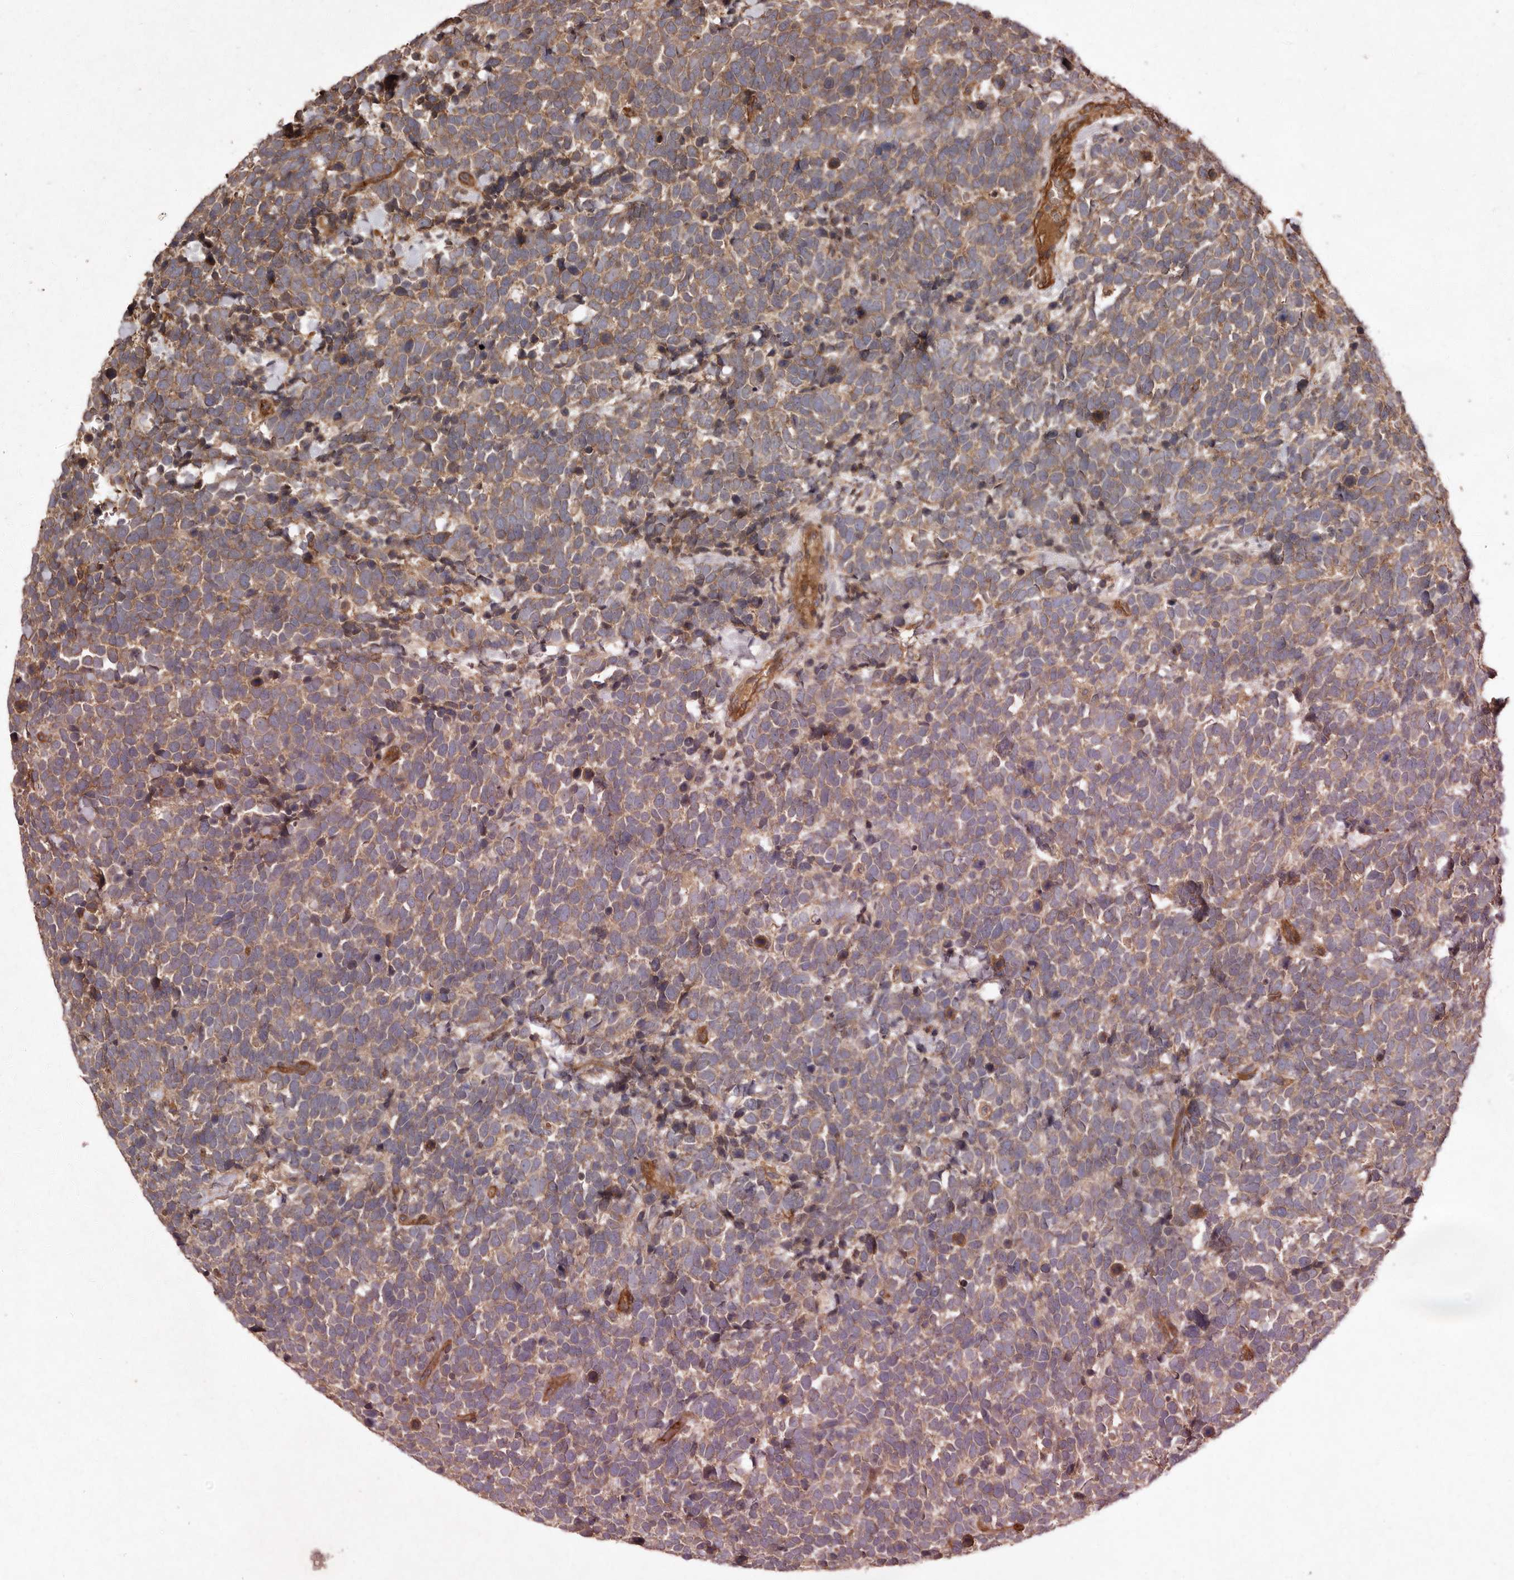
{"staining": {"intensity": "moderate", "quantity": ">75%", "location": "cytoplasmic/membranous"}, "tissue": "urothelial cancer", "cell_type": "Tumor cells", "image_type": "cancer", "snomed": [{"axis": "morphology", "description": "Urothelial carcinoma, High grade"}, {"axis": "topography", "description": "Urinary bladder"}], "caption": "Tumor cells exhibit moderate cytoplasmic/membranous positivity in approximately >75% of cells in urothelial carcinoma (high-grade).", "gene": "SEMA3A", "patient": {"sex": "female", "age": 82}}